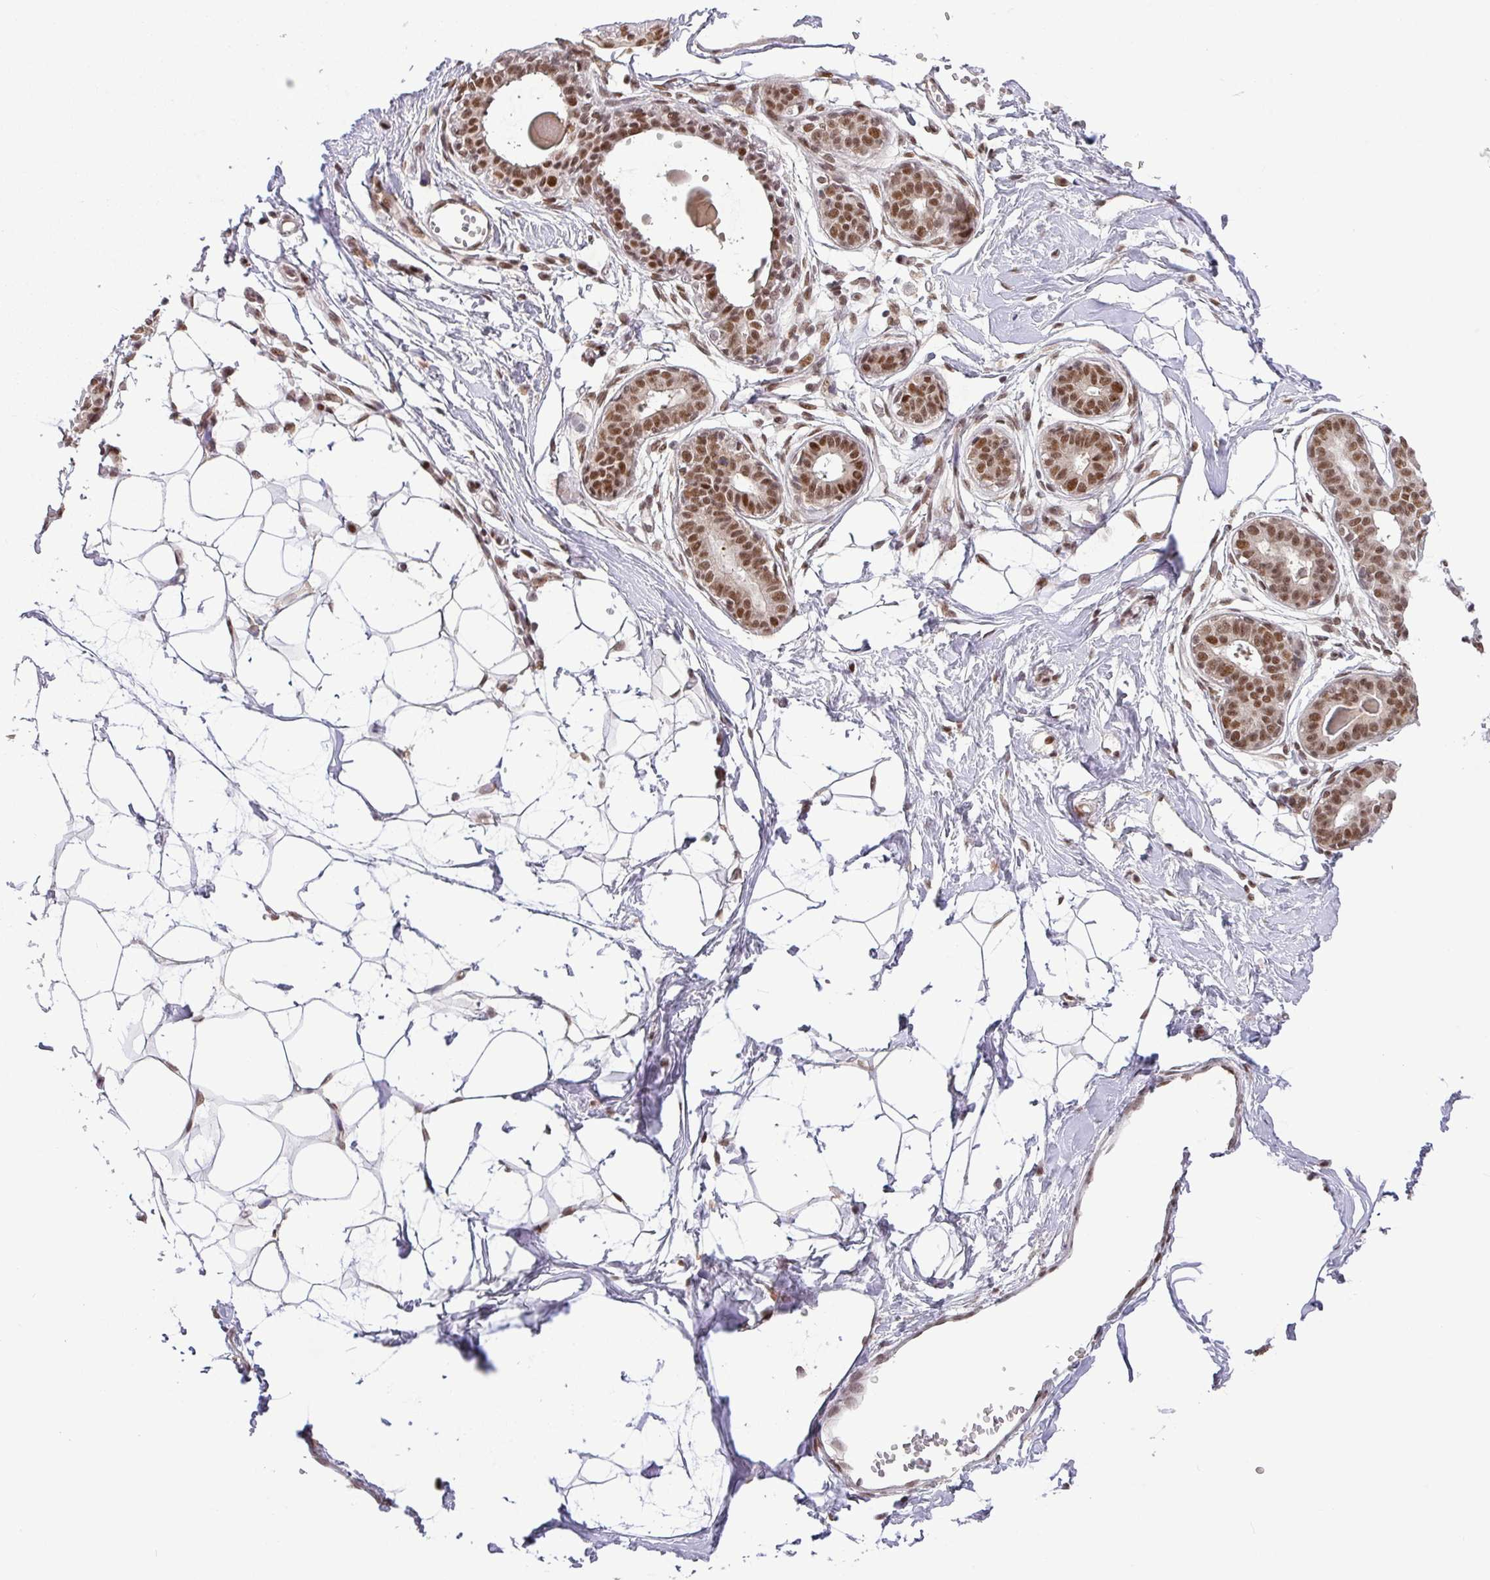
{"staining": {"intensity": "weak", "quantity": ">75%", "location": "nuclear"}, "tissue": "breast", "cell_type": "Adipocytes", "image_type": "normal", "snomed": [{"axis": "morphology", "description": "Normal tissue, NOS"}, {"axis": "topography", "description": "Breast"}], "caption": "A high-resolution photomicrograph shows immunohistochemistry (IHC) staining of unremarkable breast, which reveals weak nuclear staining in approximately >75% of adipocytes.", "gene": "SRSF2", "patient": {"sex": "female", "age": 45}}